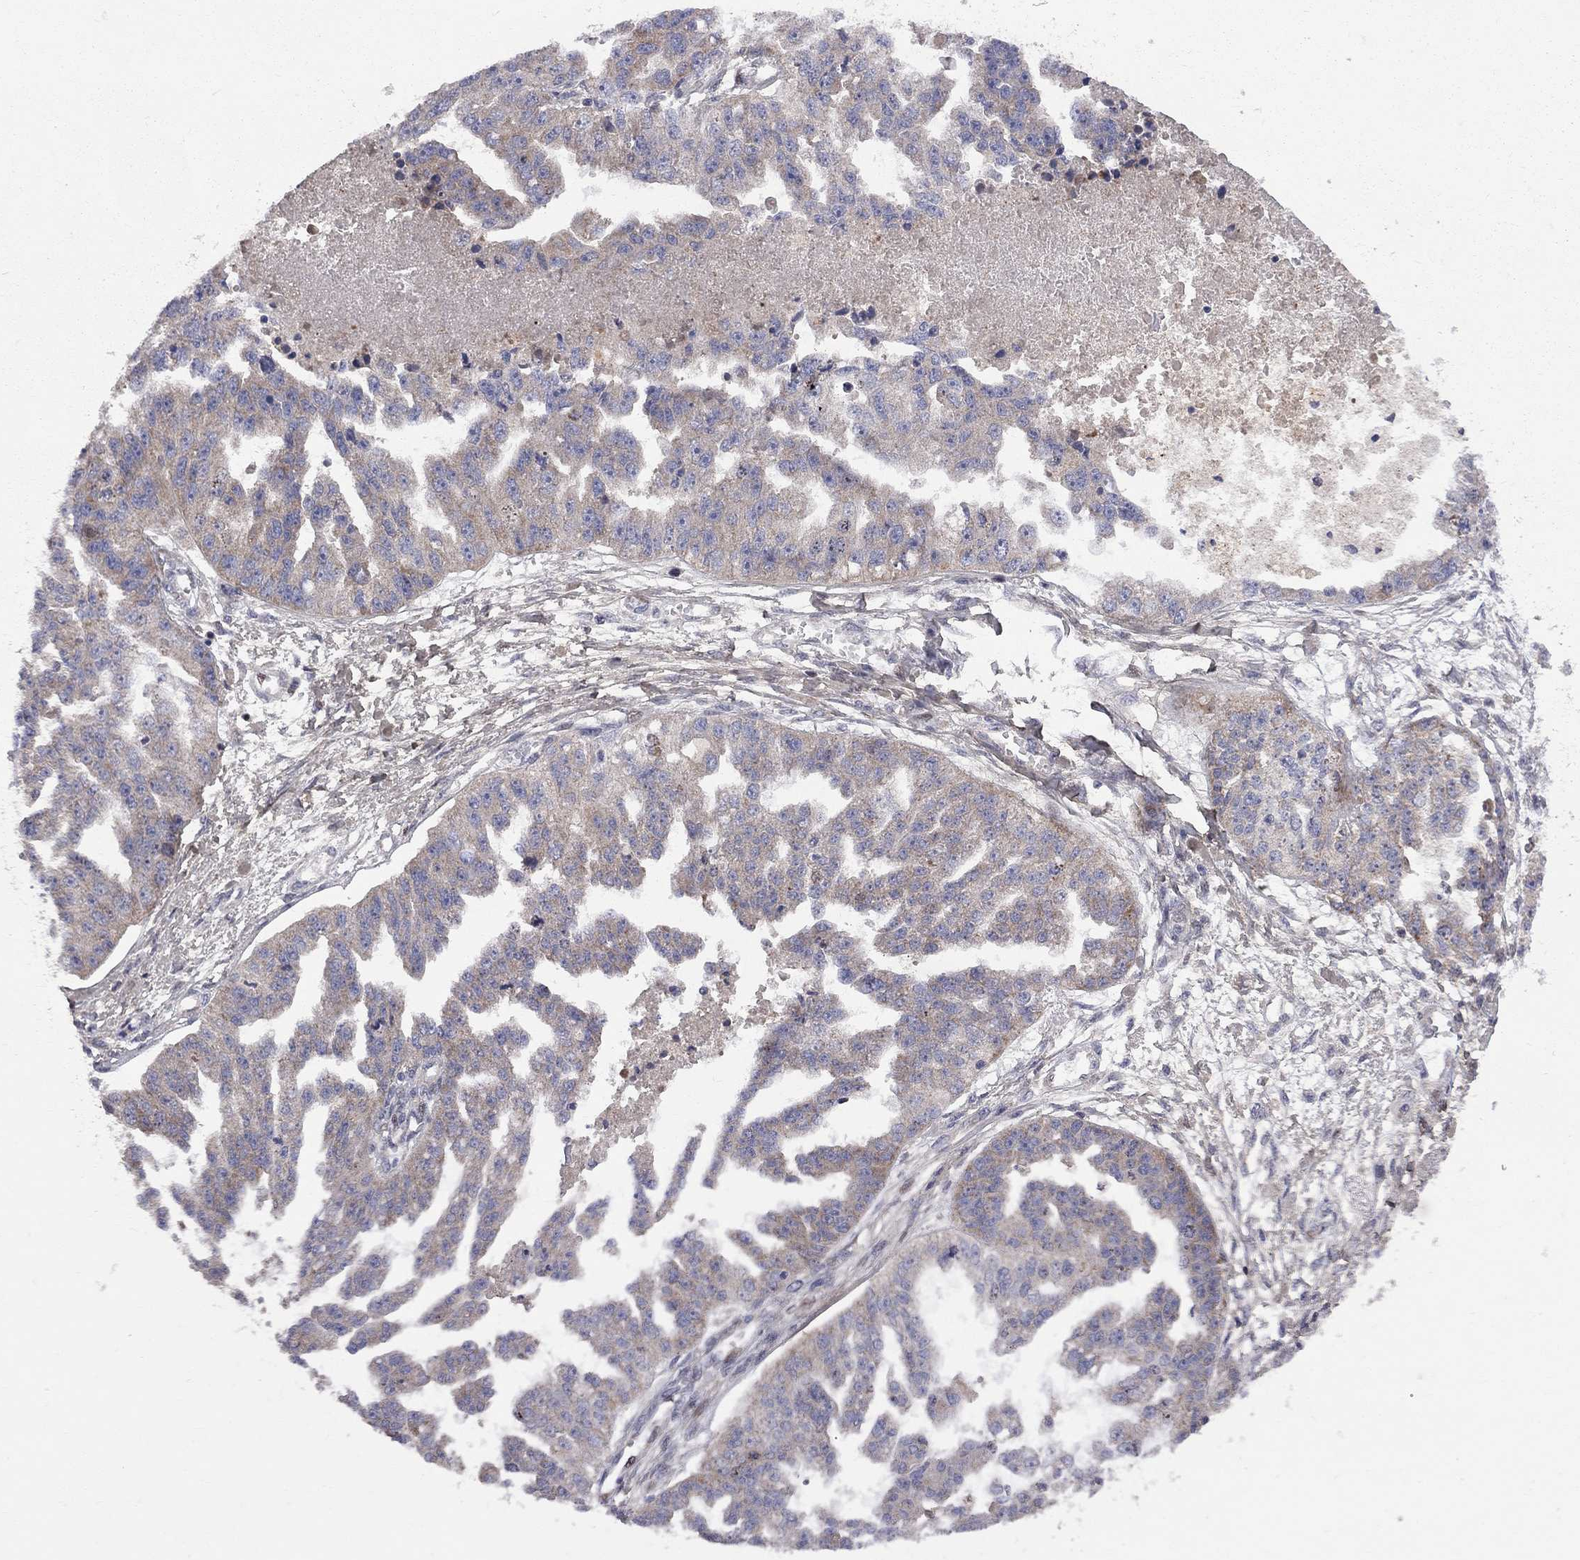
{"staining": {"intensity": "weak", "quantity": ">75%", "location": "cytoplasmic/membranous"}, "tissue": "ovarian cancer", "cell_type": "Tumor cells", "image_type": "cancer", "snomed": [{"axis": "morphology", "description": "Cystadenocarcinoma, serous, NOS"}, {"axis": "topography", "description": "Ovary"}], "caption": "Tumor cells exhibit low levels of weak cytoplasmic/membranous positivity in about >75% of cells in ovarian cancer.", "gene": "CNOT11", "patient": {"sex": "female", "age": 58}}